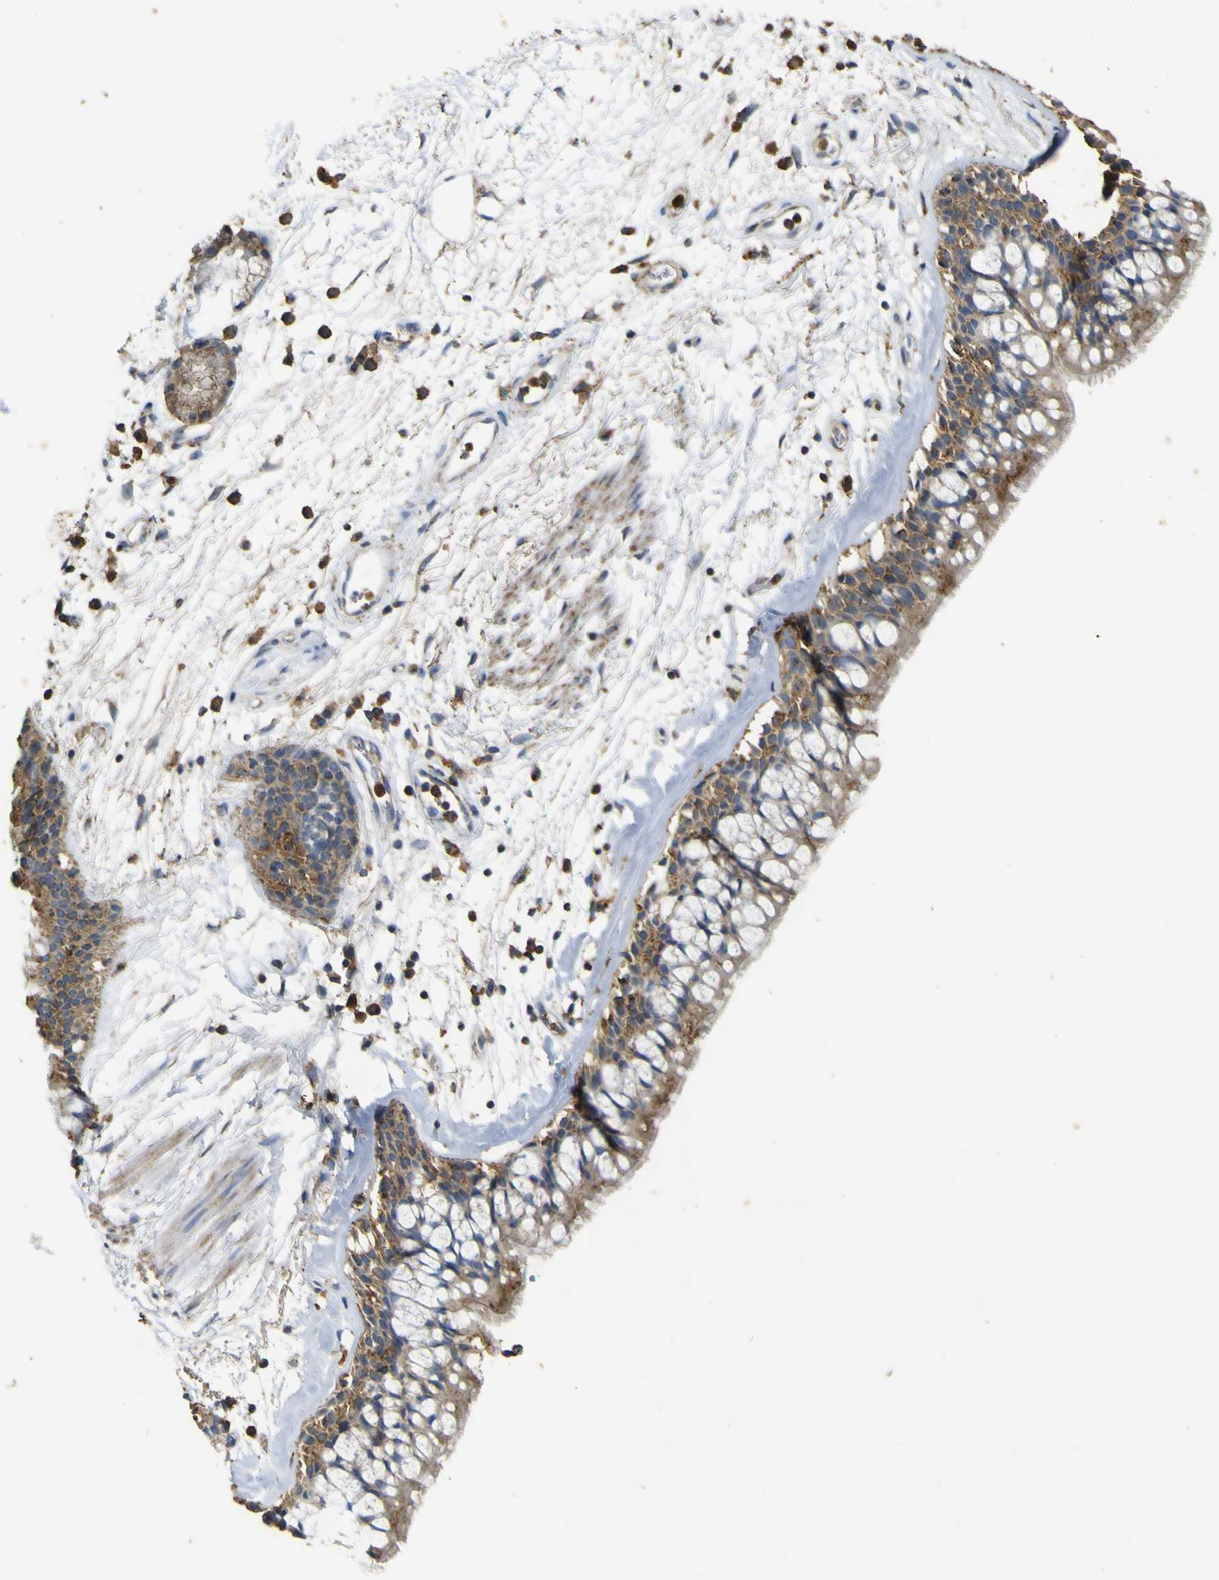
{"staining": {"intensity": "strong", "quantity": ">75%", "location": "cytoplasmic/membranous"}, "tissue": "bronchus", "cell_type": "Respiratory epithelial cells", "image_type": "normal", "snomed": [{"axis": "morphology", "description": "Normal tissue, NOS"}, {"axis": "morphology", "description": "Adenocarcinoma, NOS"}, {"axis": "topography", "description": "Bronchus"}, {"axis": "topography", "description": "Lung"}], "caption": "Bronchus stained with IHC displays strong cytoplasmic/membranous expression in about >75% of respiratory epithelial cells.", "gene": "ACSL3", "patient": {"sex": "female", "age": 54}}